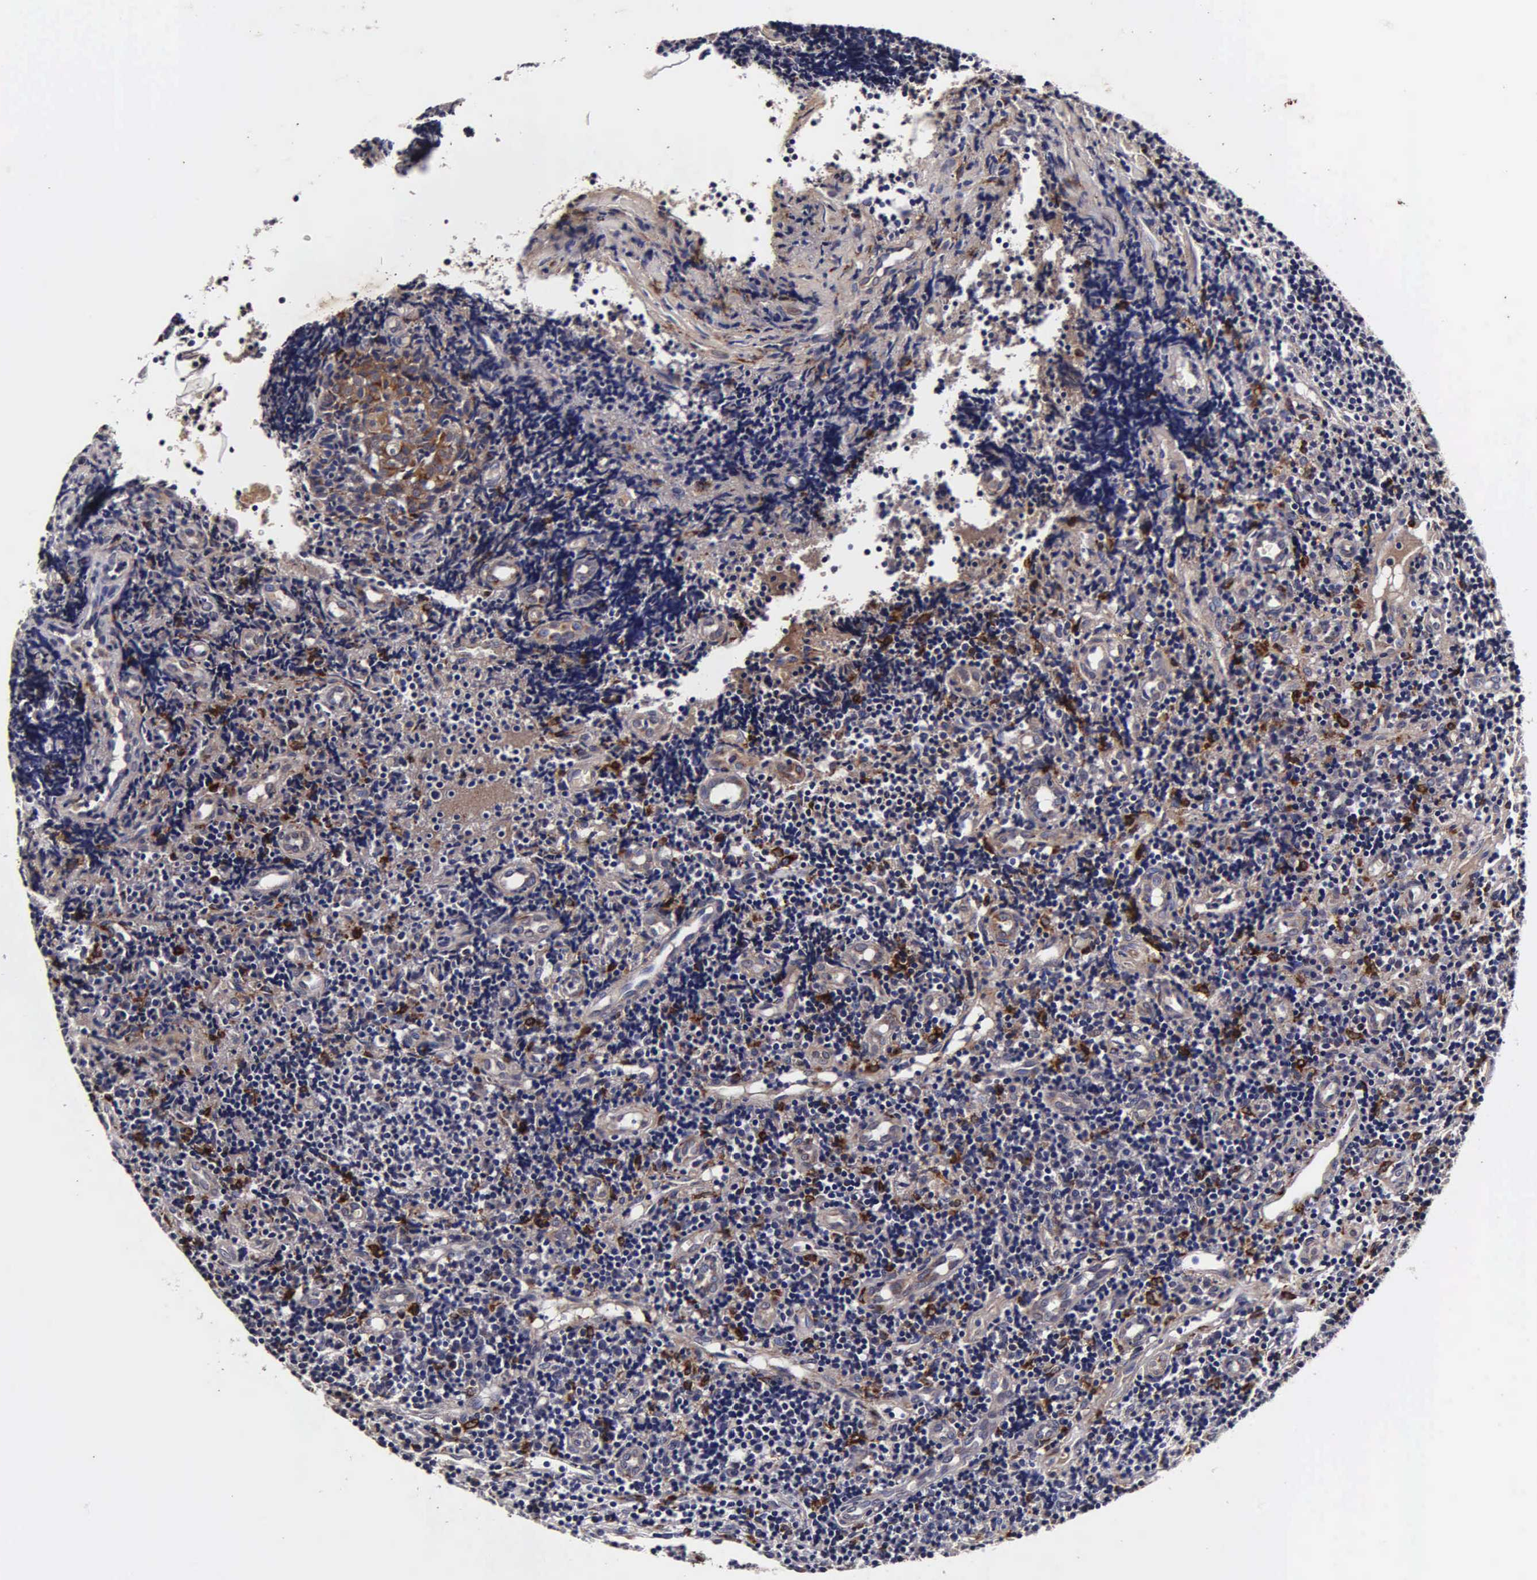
{"staining": {"intensity": "negative", "quantity": "none", "location": "none"}, "tissue": "tonsil", "cell_type": "Germinal center cells", "image_type": "normal", "snomed": [{"axis": "morphology", "description": "Normal tissue, NOS"}, {"axis": "topography", "description": "Tonsil"}], "caption": "IHC of unremarkable human tonsil shows no staining in germinal center cells. (DAB (3,3'-diaminobenzidine) immunohistochemistry (IHC), high magnification).", "gene": "CST3", "patient": {"sex": "female", "age": 58}}